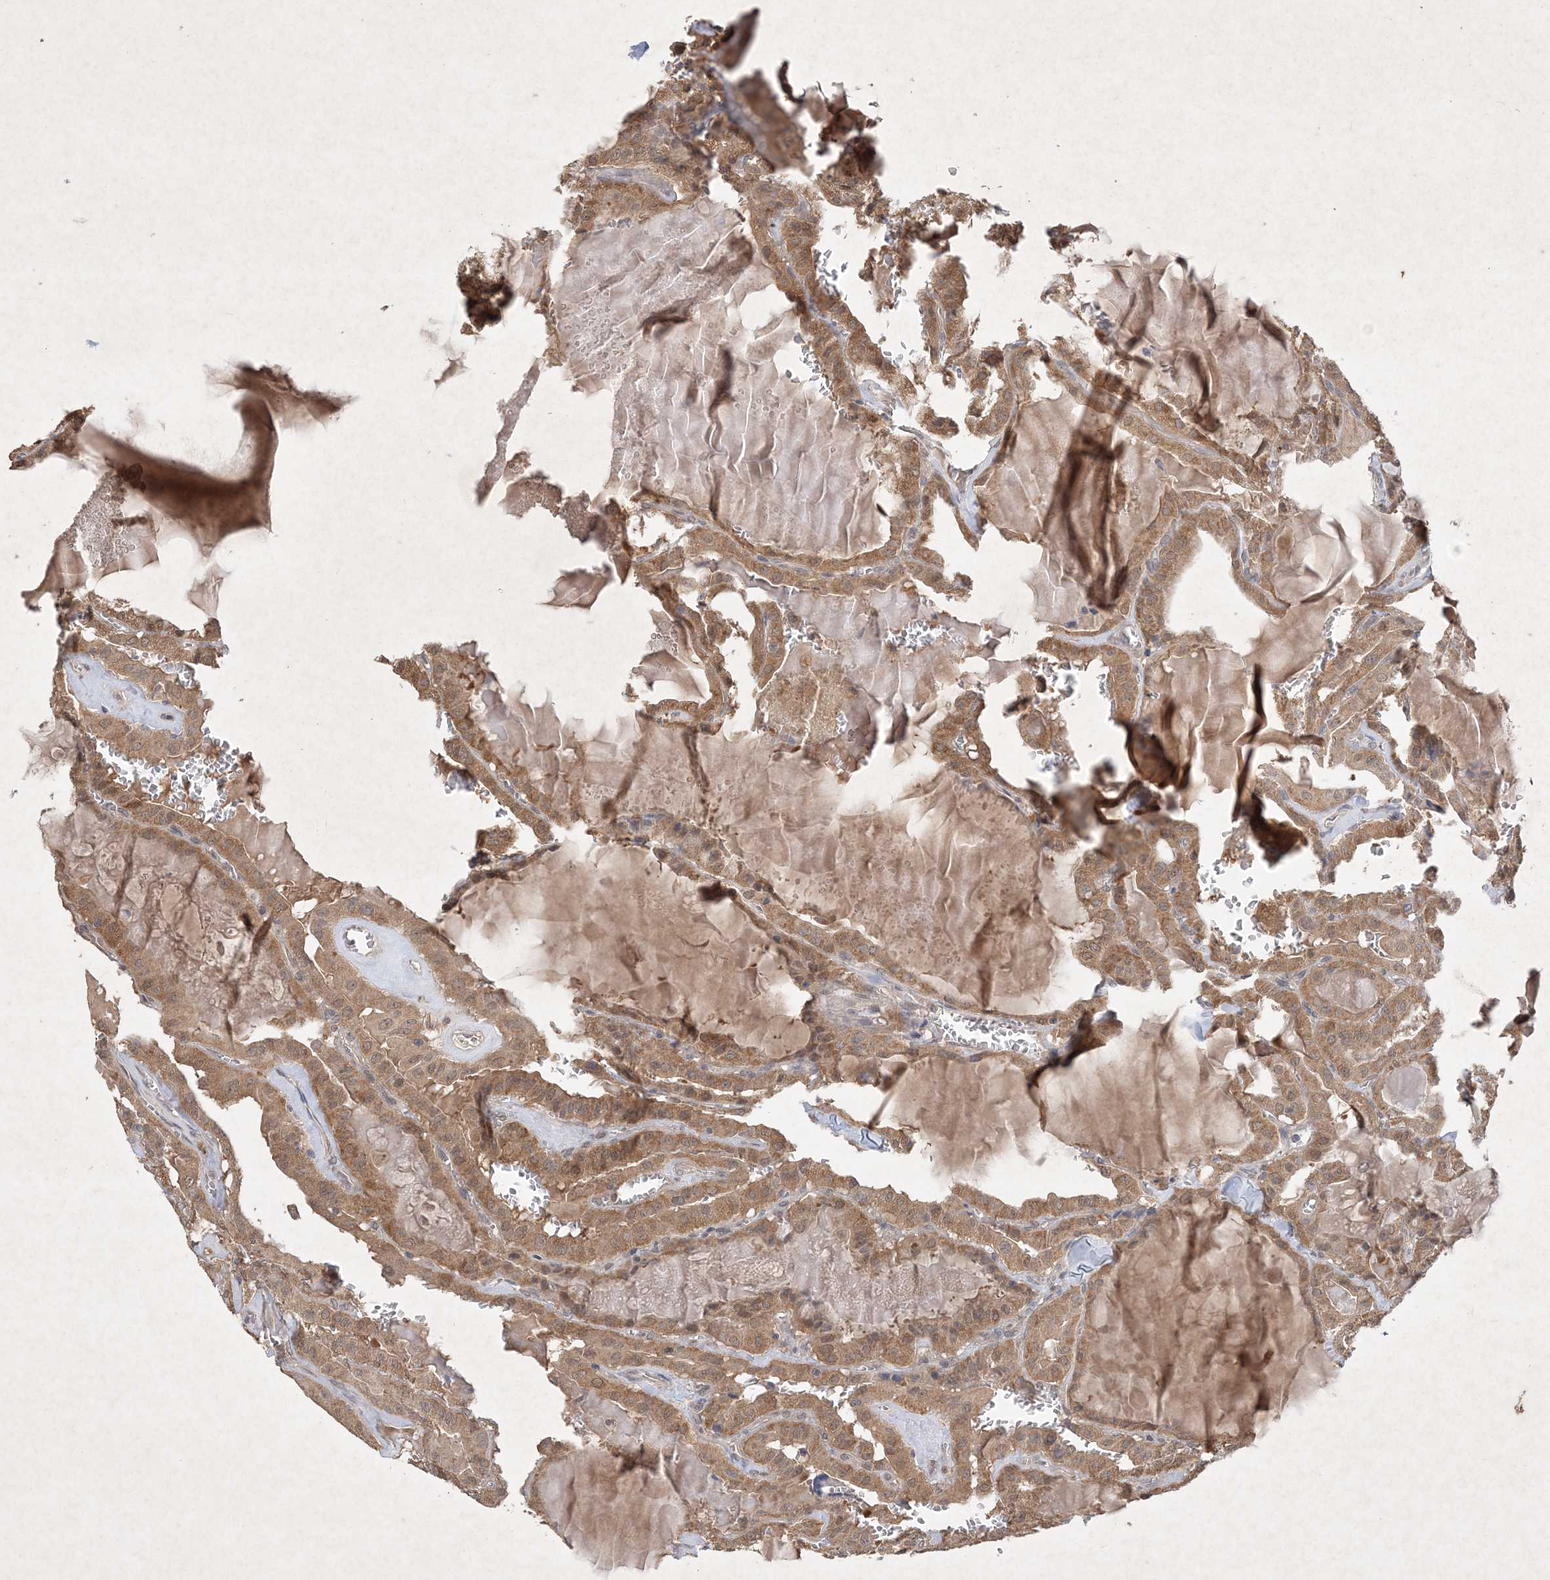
{"staining": {"intensity": "moderate", "quantity": ">75%", "location": "cytoplasmic/membranous"}, "tissue": "thyroid cancer", "cell_type": "Tumor cells", "image_type": "cancer", "snomed": [{"axis": "morphology", "description": "Papillary adenocarcinoma, NOS"}, {"axis": "topography", "description": "Thyroid gland"}], "caption": "Human thyroid papillary adenocarcinoma stained with a brown dye reveals moderate cytoplasmic/membranous positive positivity in about >75% of tumor cells.", "gene": "AKR7A2", "patient": {"sex": "male", "age": 52}}